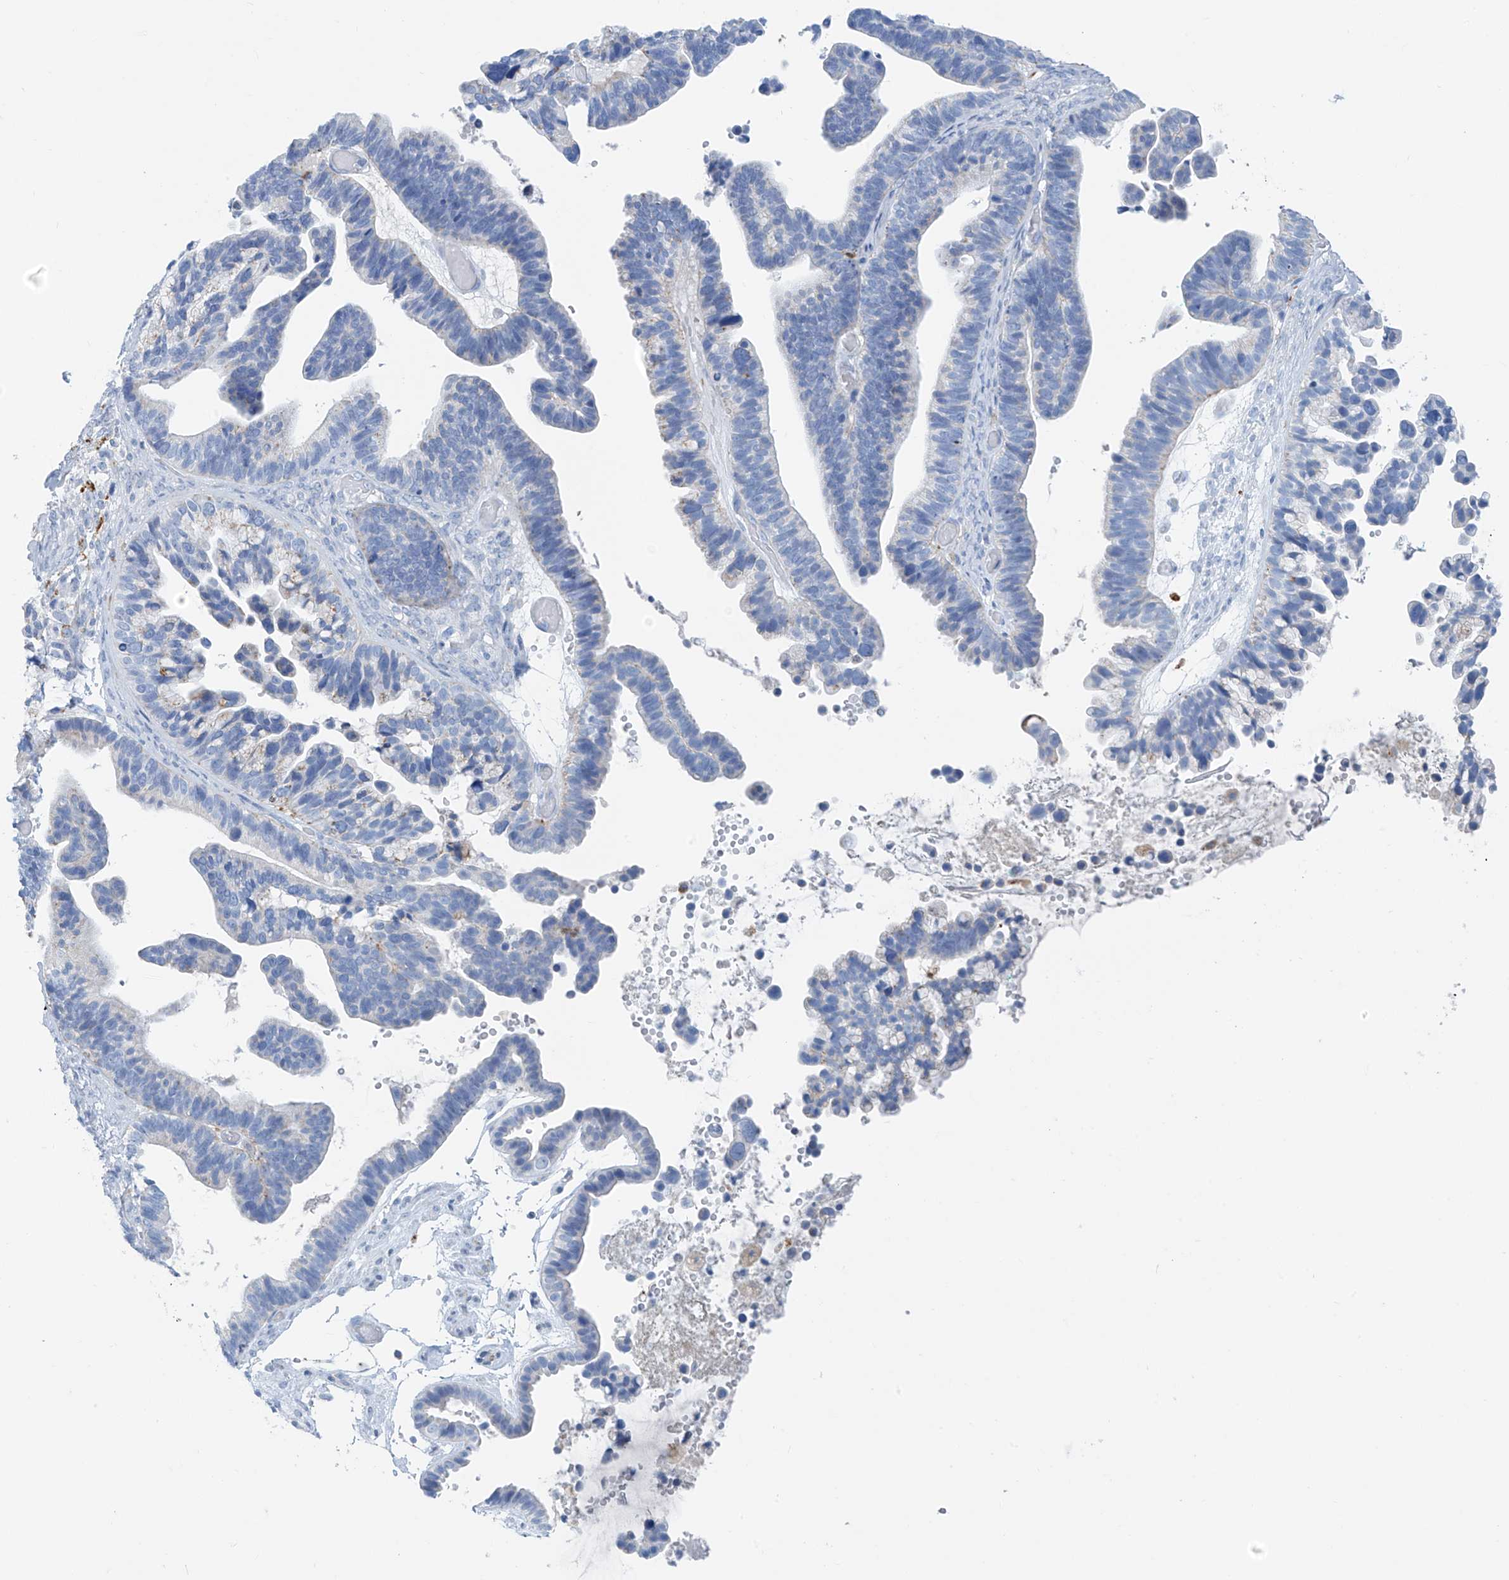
{"staining": {"intensity": "negative", "quantity": "none", "location": "none"}, "tissue": "ovarian cancer", "cell_type": "Tumor cells", "image_type": "cancer", "snomed": [{"axis": "morphology", "description": "Cystadenocarcinoma, serous, NOS"}, {"axis": "topography", "description": "Ovary"}], "caption": "Immunohistochemical staining of human ovarian serous cystadenocarcinoma displays no significant positivity in tumor cells. Brightfield microscopy of immunohistochemistry (IHC) stained with DAB (3,3'-diaminobenzidine) (brown) and hematoxylin (blue), captured at high magnification.", "gene": "GLMP", "patient": {"sex": "female", "age": 56}}